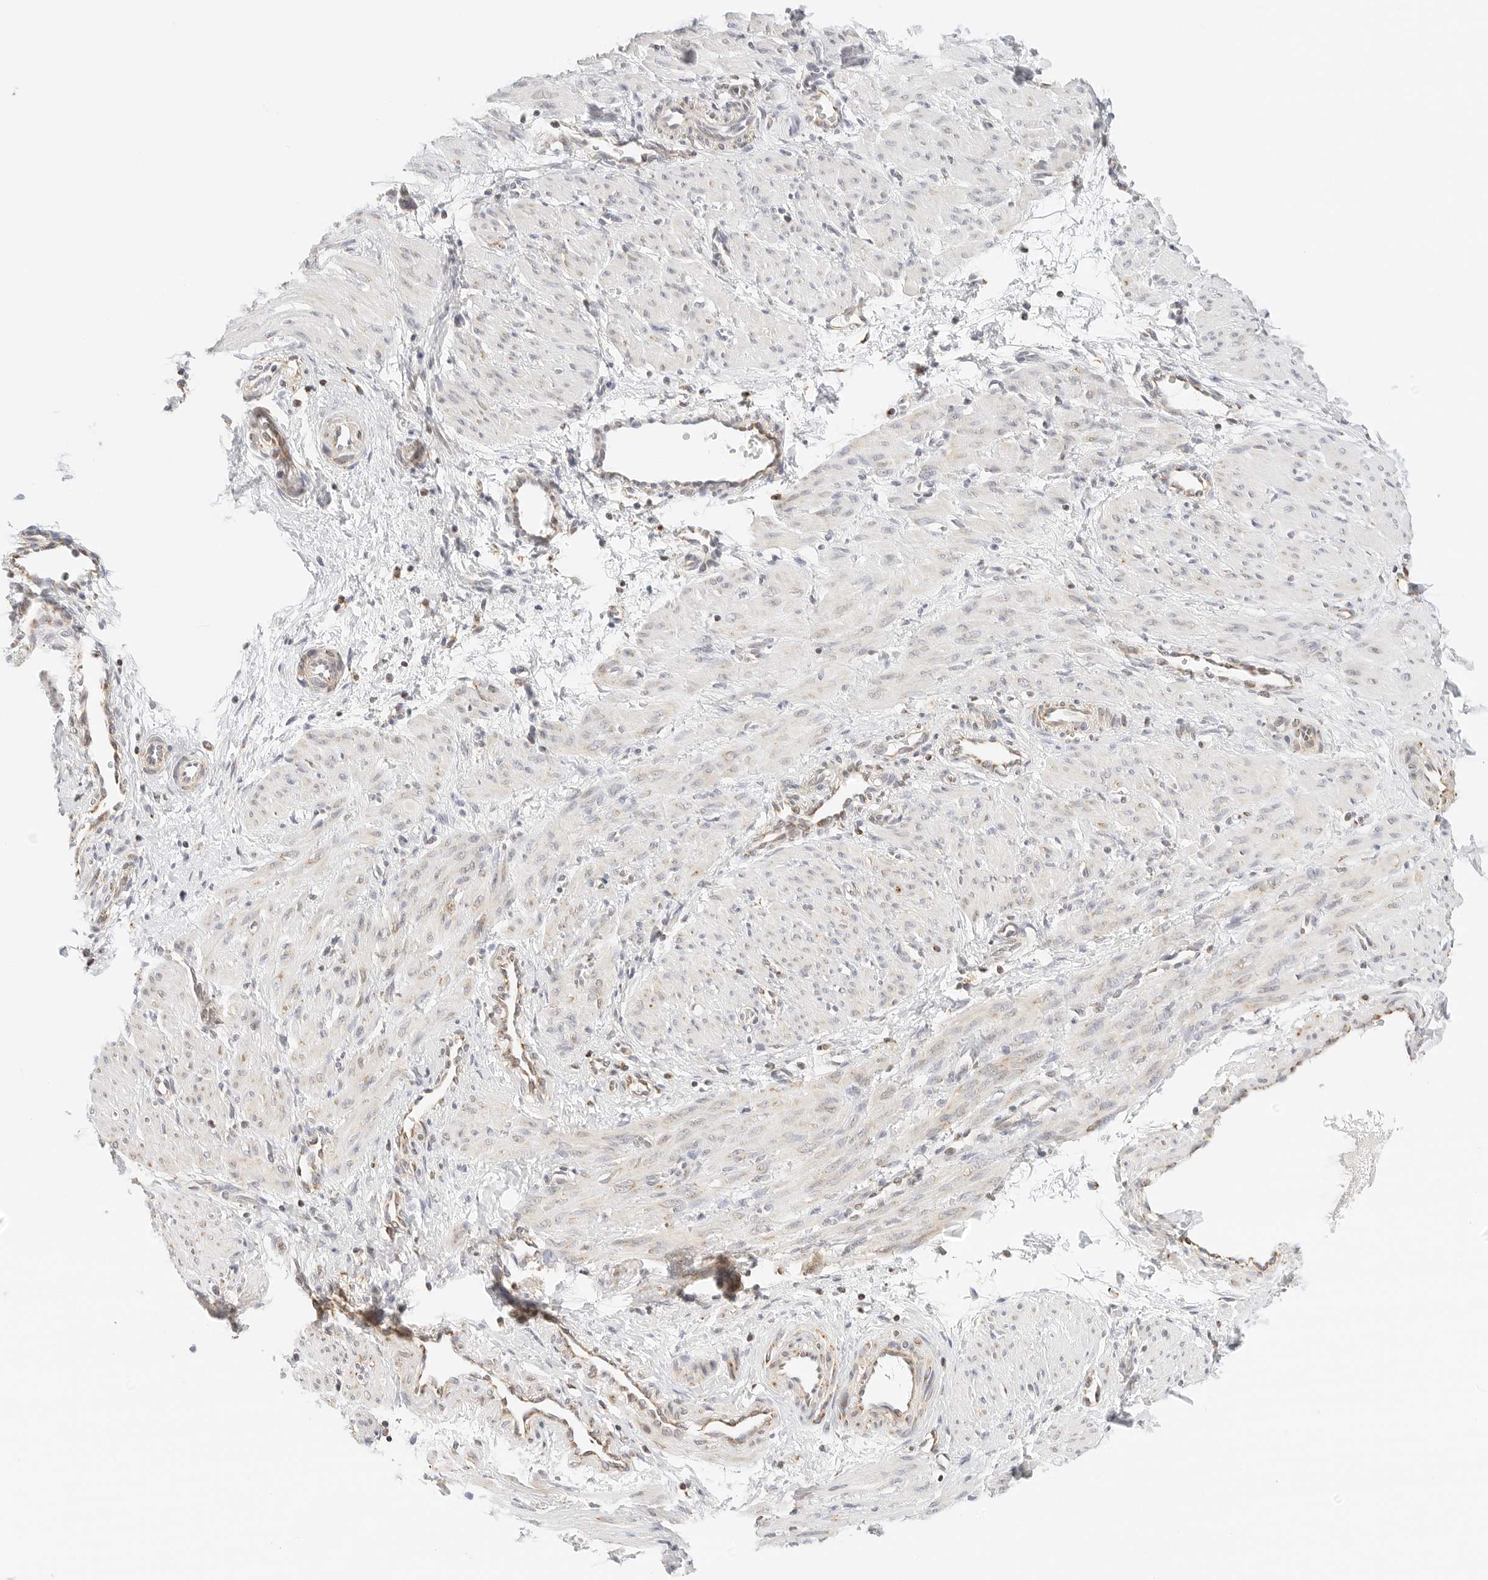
{"staining": {"intensity": "weak", "quantity": "25%-75%", "location": "cytoplasmic/membranous"}, "tissue": "smooth muscle", "cell_type": "Smooth muscle cells", "image_type": "normal", "snomed": [{"axis": "morphology", "description": "Normal tissue, NOS"}, {"axis": "topography", "description": "Endometrium"}], "caption": "Smooth muscle cells show weak cytoplasmic/membranous positivity in about 25%-75% of cells in benign smooth muscle.", "gene": "ATL1", "patient": {"sex": "female", "age": 33}}